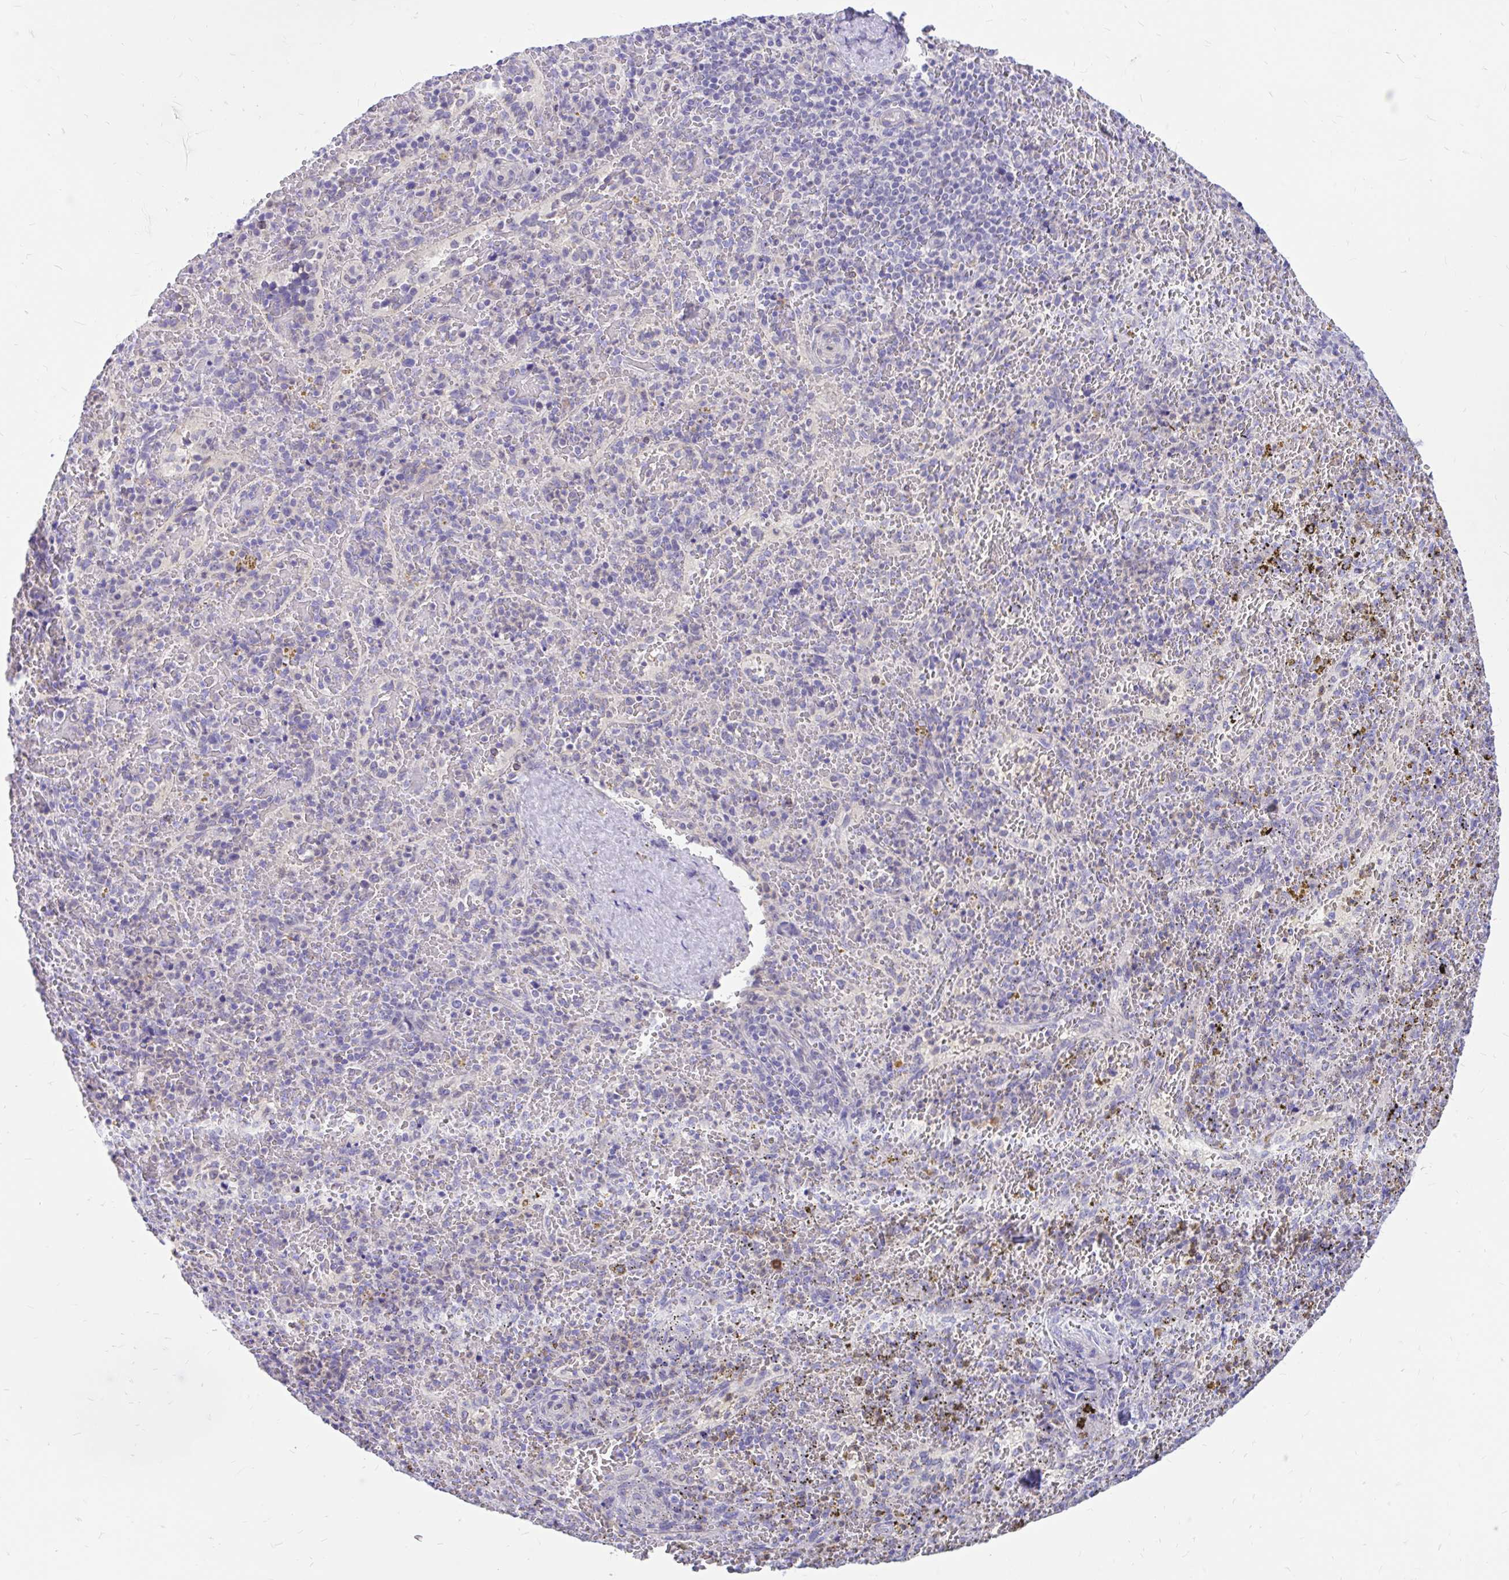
{"staining": {"intensity": "negative", "quantity": "none", "location": "none"}, "tissue": "spleen", "cell_type": "Cells in red pulp", "image_type": "normal", "snomed": [{"axis": "morphology", "description": "Normal tissue, NOS"}, {"axis": "topography", "description": "Spleen"}], "caption": "DAB immunohistochemical staining of normal human spleen reveals no significant positivity in cells in red pulp. (Stains: DAB immunohistochemistry (IHC) with hematoxylin counter stain, Microscopy: brightfield microscopy at high magnification).", "gene": "MAP1LC3A", "patient": {"sex": "female", "age": 50}}